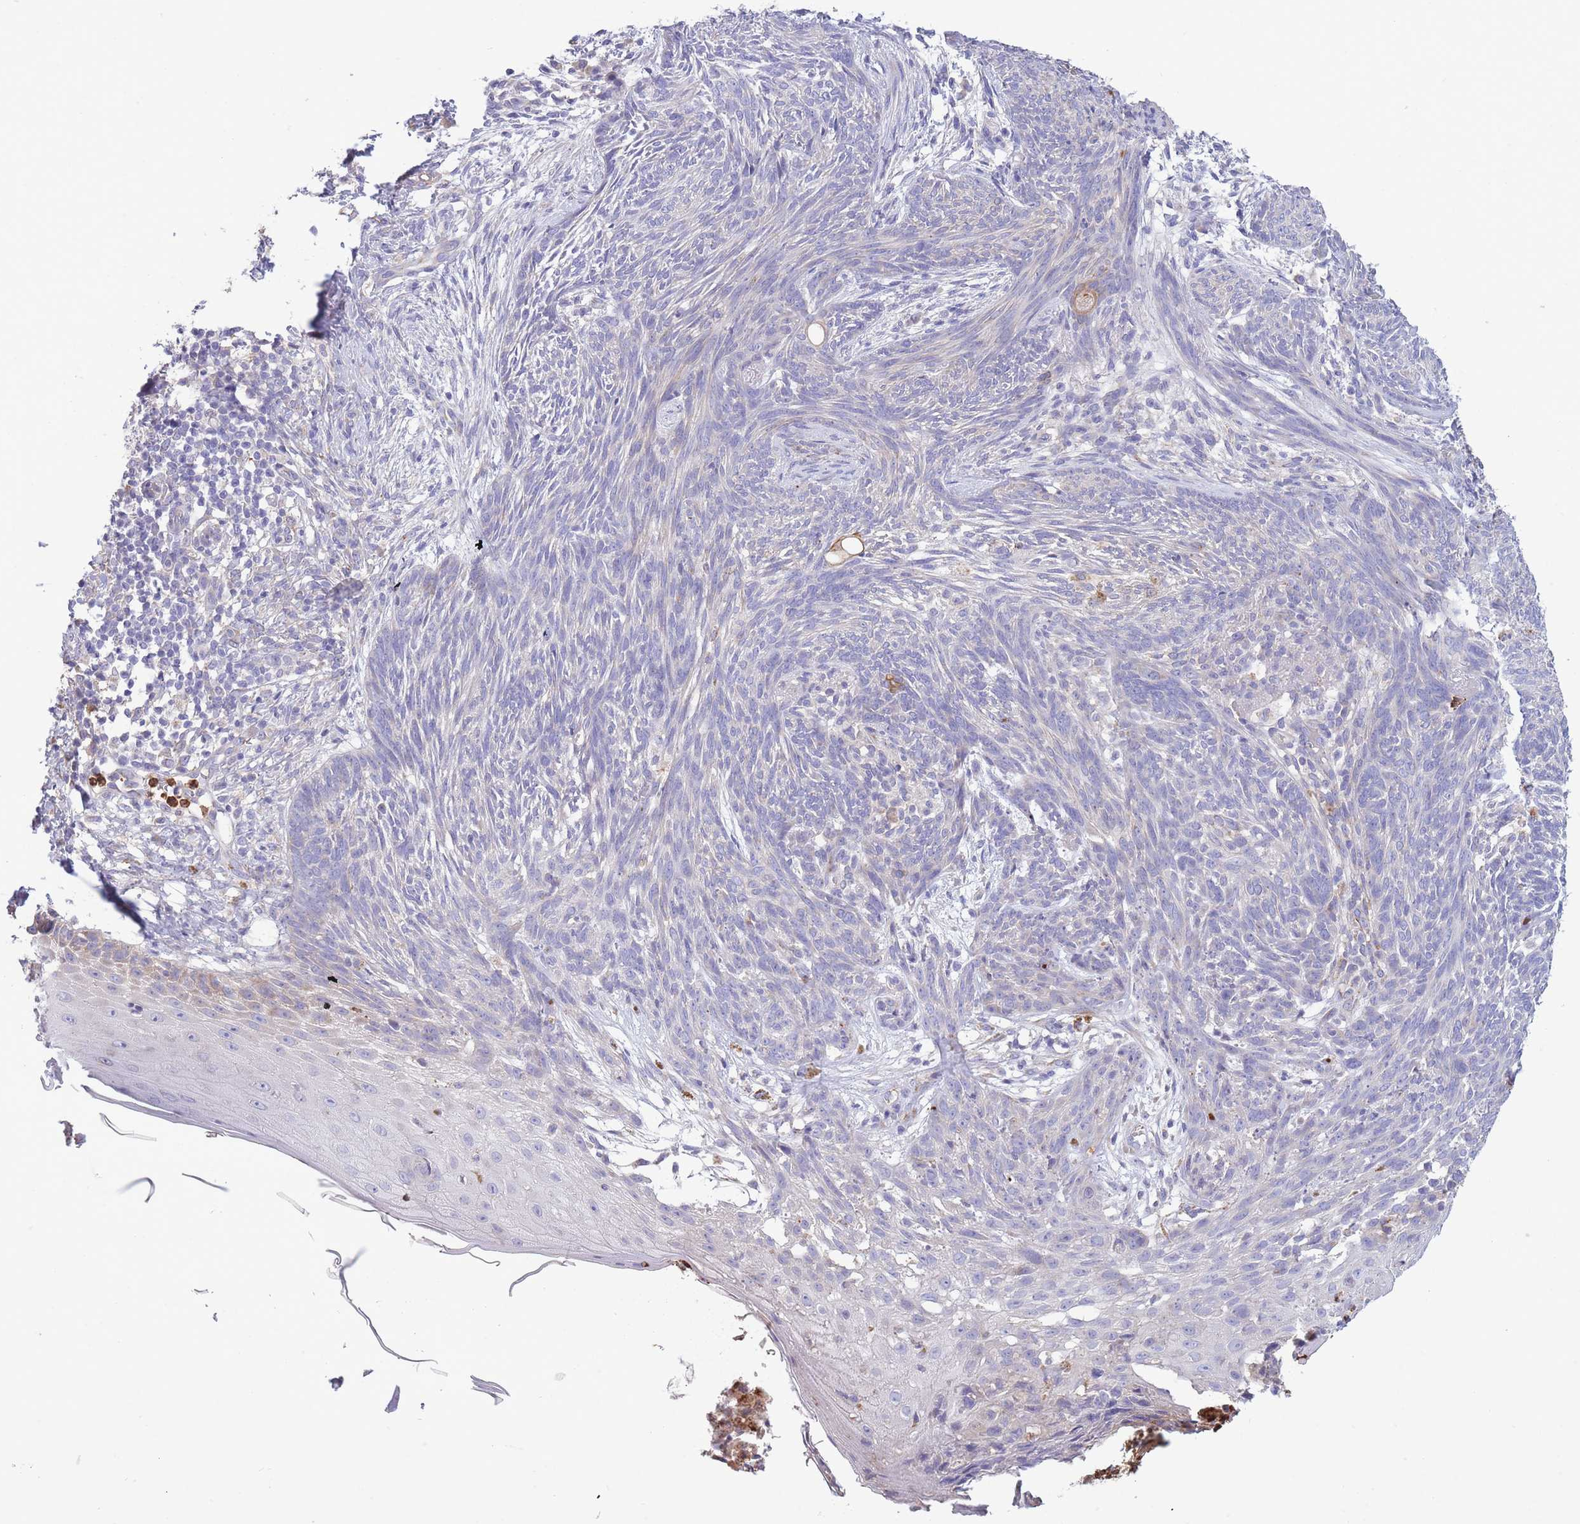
{"staining": {"intensity": "negative", "quantity": "none", "location": "none"}, "tissue": "skin cancer", "cell_type": "Tumor cells", "image_type": "cancer", "snomed": [{"axis": "morphology", "description": "Basal cell carcinoma"}, {"axis": "topography", "description": "Skin"}], "caption": "This is an IHC histopathology image of human skin cancer (basal cell carcinoma). There is no expression in tumor cells.", "gene": "CENPM", "patient": {"sex": "male", "age": 73}}